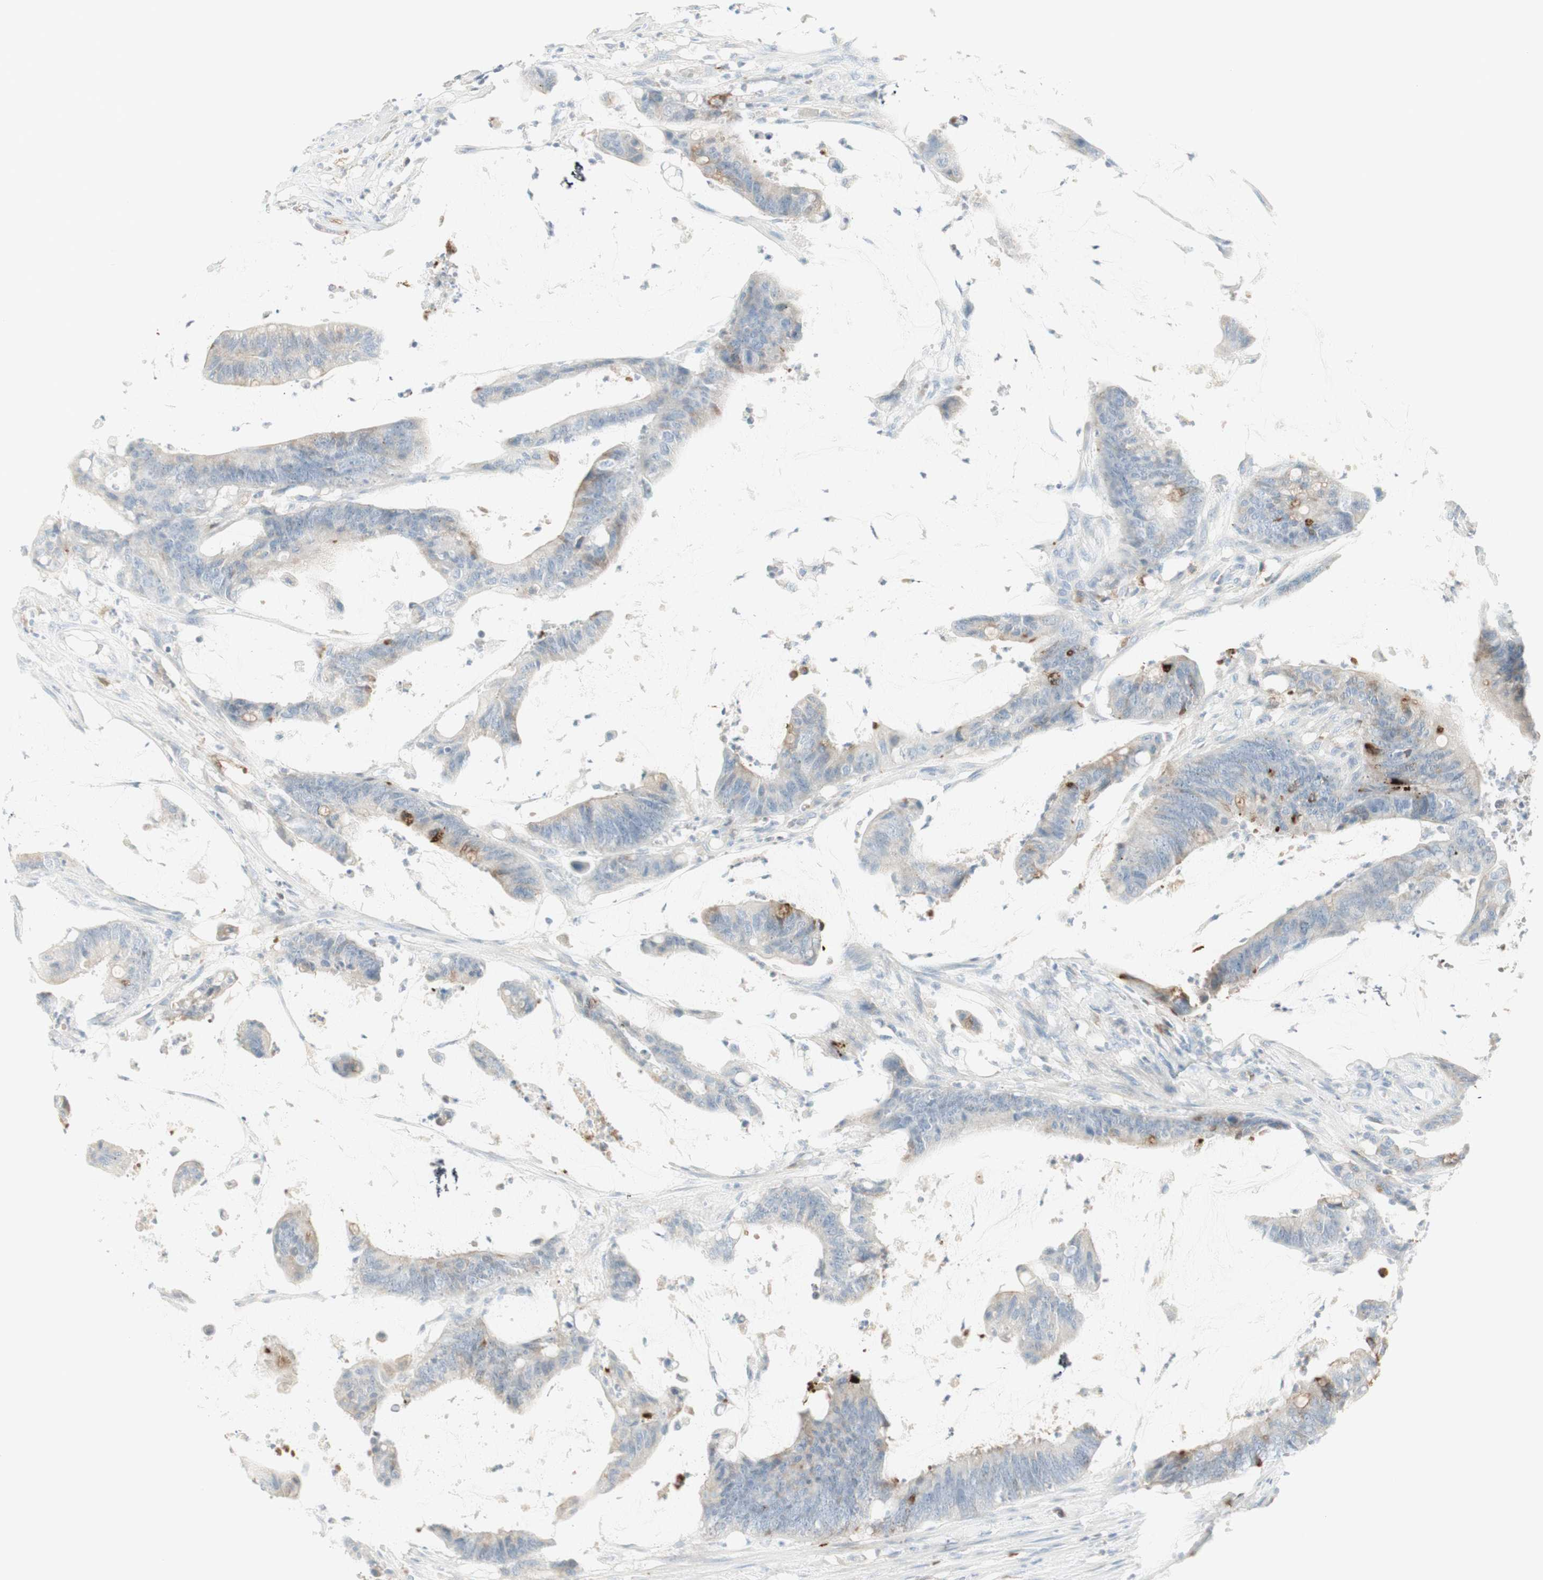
{"staining": {"intensity": "moderate", "quantity": "<25%", "location": "cytoplasmic/membranous"}, "tissue": "colorectal cancer", "cell_type": "Tumor cells", "image_type": "cancer", "snomed": [{"axis": "morphology", "description": "Adenocarcinoma, NOS"}, {"axis": "topography", "description": "Rectum"}], "caption": "Immunohistochemistry of colorectal cancer shows low levels of moderate cytoplasmic/membranous expression in approximately <25% of tumor cells.", "gene": "MDK", "patient": {"sex": "female", "age": 66}}